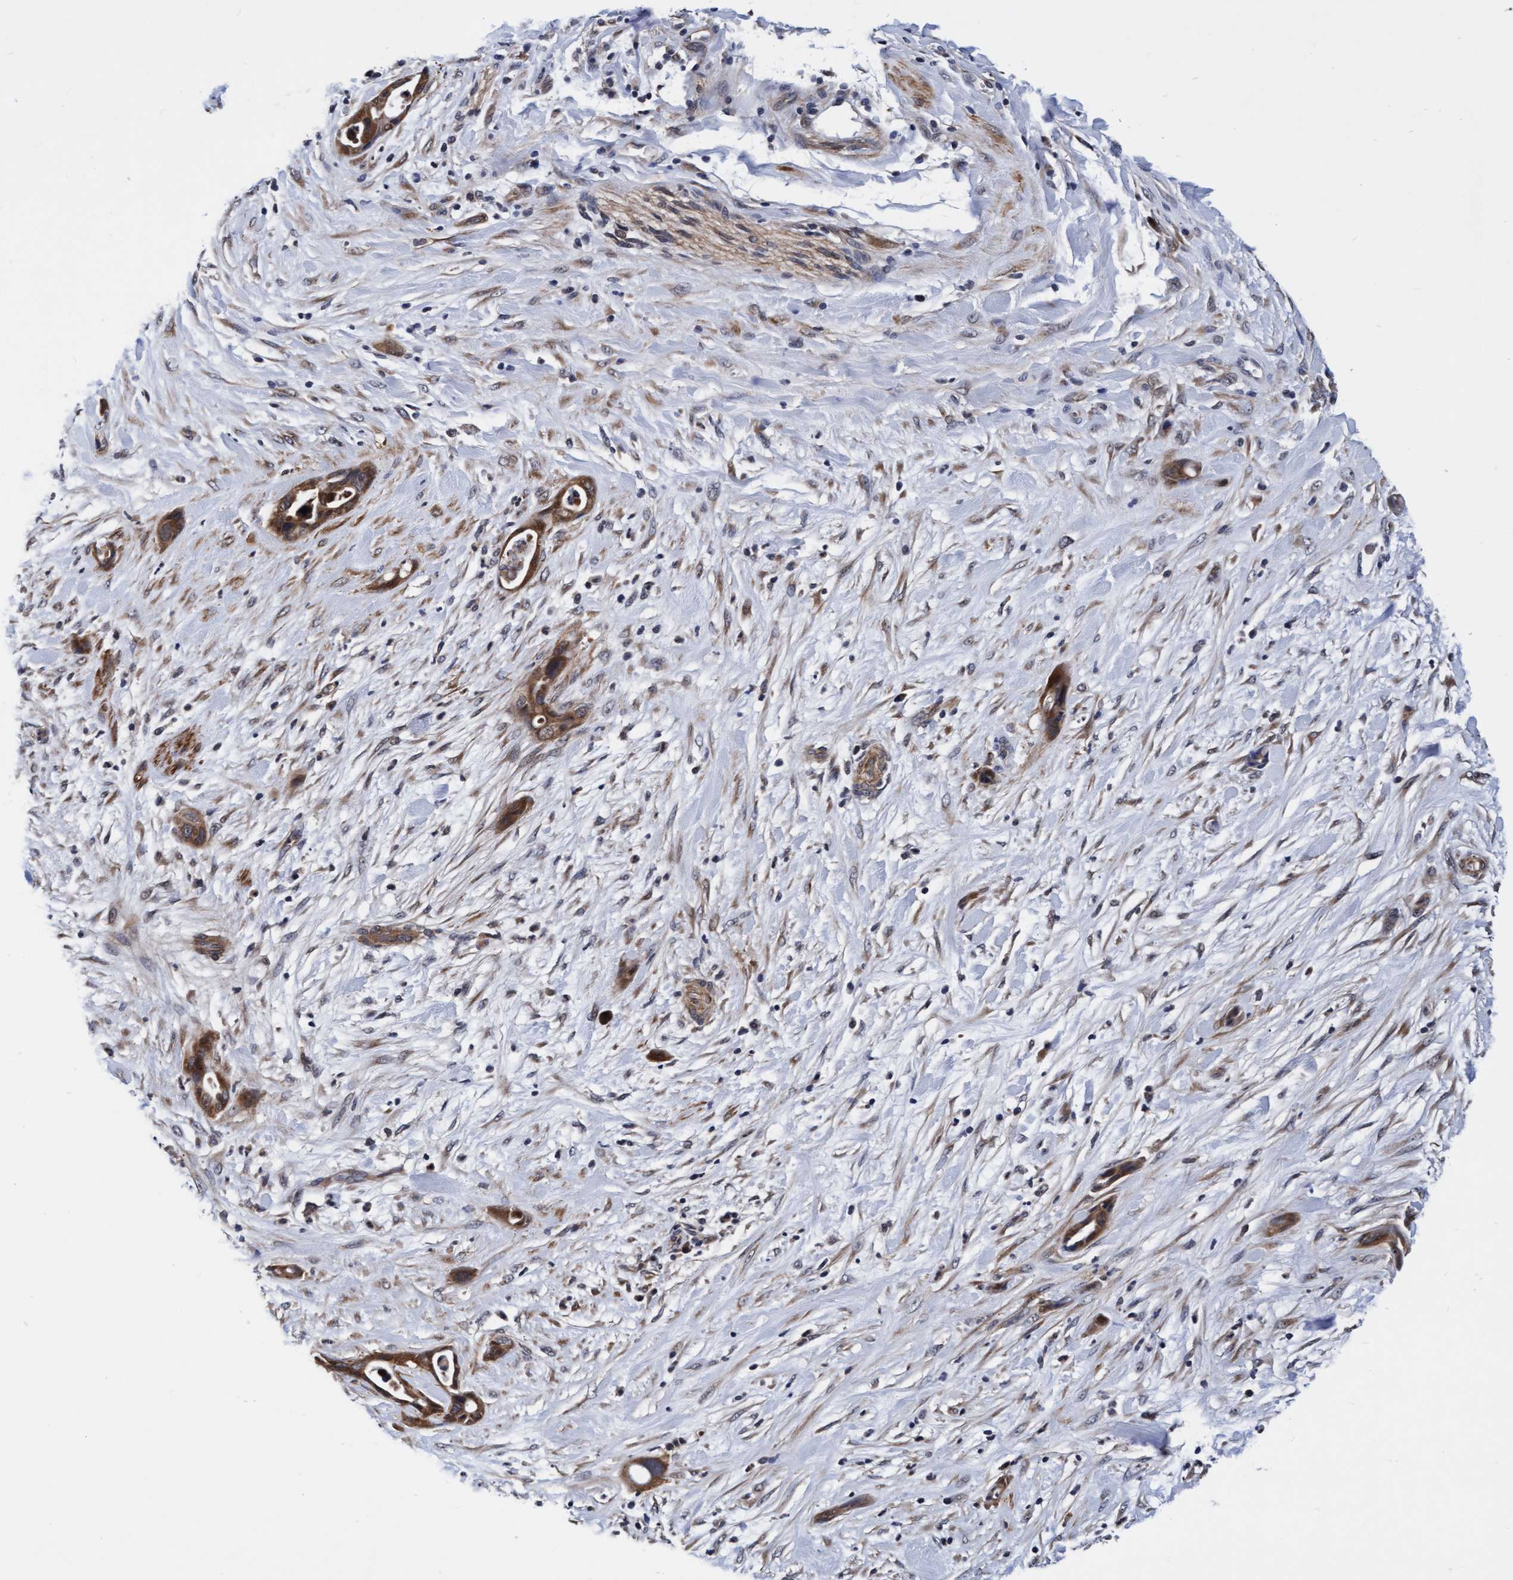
{"staining": {"intensity": "moderate", "quantity": ">75%", "location": "cytoplasmic/membranous"}, "tissue": "pancreatic cancer", "cell_type": "Tumor cells", "image_type": "cancer", "snomed": [{"axis": "morphology", "description": "Adenocarcinoma, NOS"}, {"axis": "topography", "description": "Pancreas"}], "caption": "This is an image of IHC staining of pancreatic cancer, which shows moderate positivity in the cytoplasmic/membranous of tumor cells.", "gene": "EFCAB13", "patient": {"sex": "male", "age": 59}}